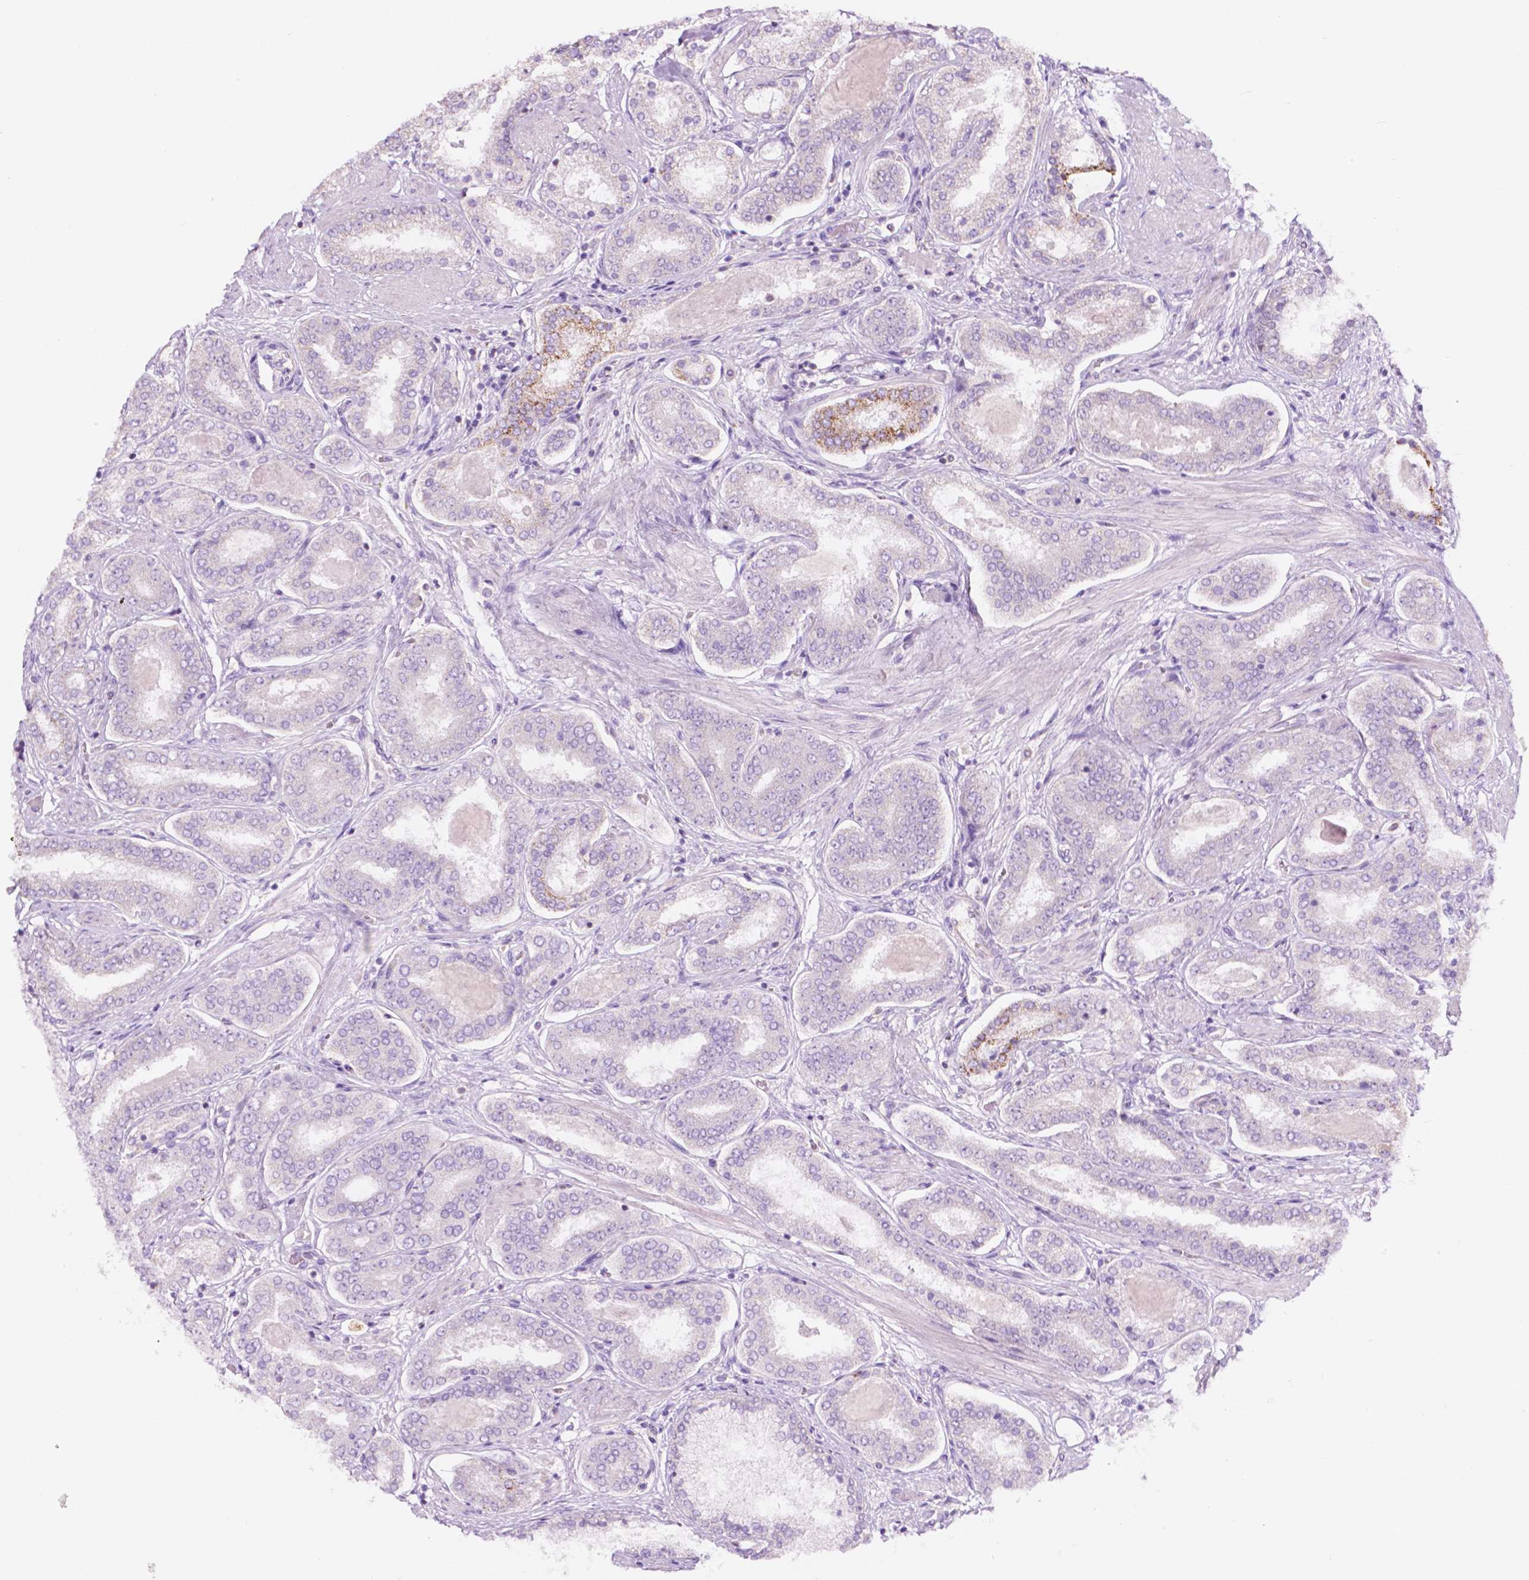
{"staining": {"intensity": "weak", "quantity": "<25%", "location": "cytoplasmic/membranous"}, "tissue": "prostate cancer", "cell_type": "Tumor cells", "image_type": "cancer", "snomed": [{"axis": "morphology", "description": "Adenocarcinoma, High grade"}, {"axis": "topography", "description": "Prostate"}], "caption": "Immunohistochemistry of human prostate cancer (high-grade adenocarcinoma) reveals no positivity in tumor cells. (Immunohistochemistry (ihc), brightfield microscopy, high magnification).", "gene": "NOS1AP", "patient": {"sex": "male", "age": 63}}